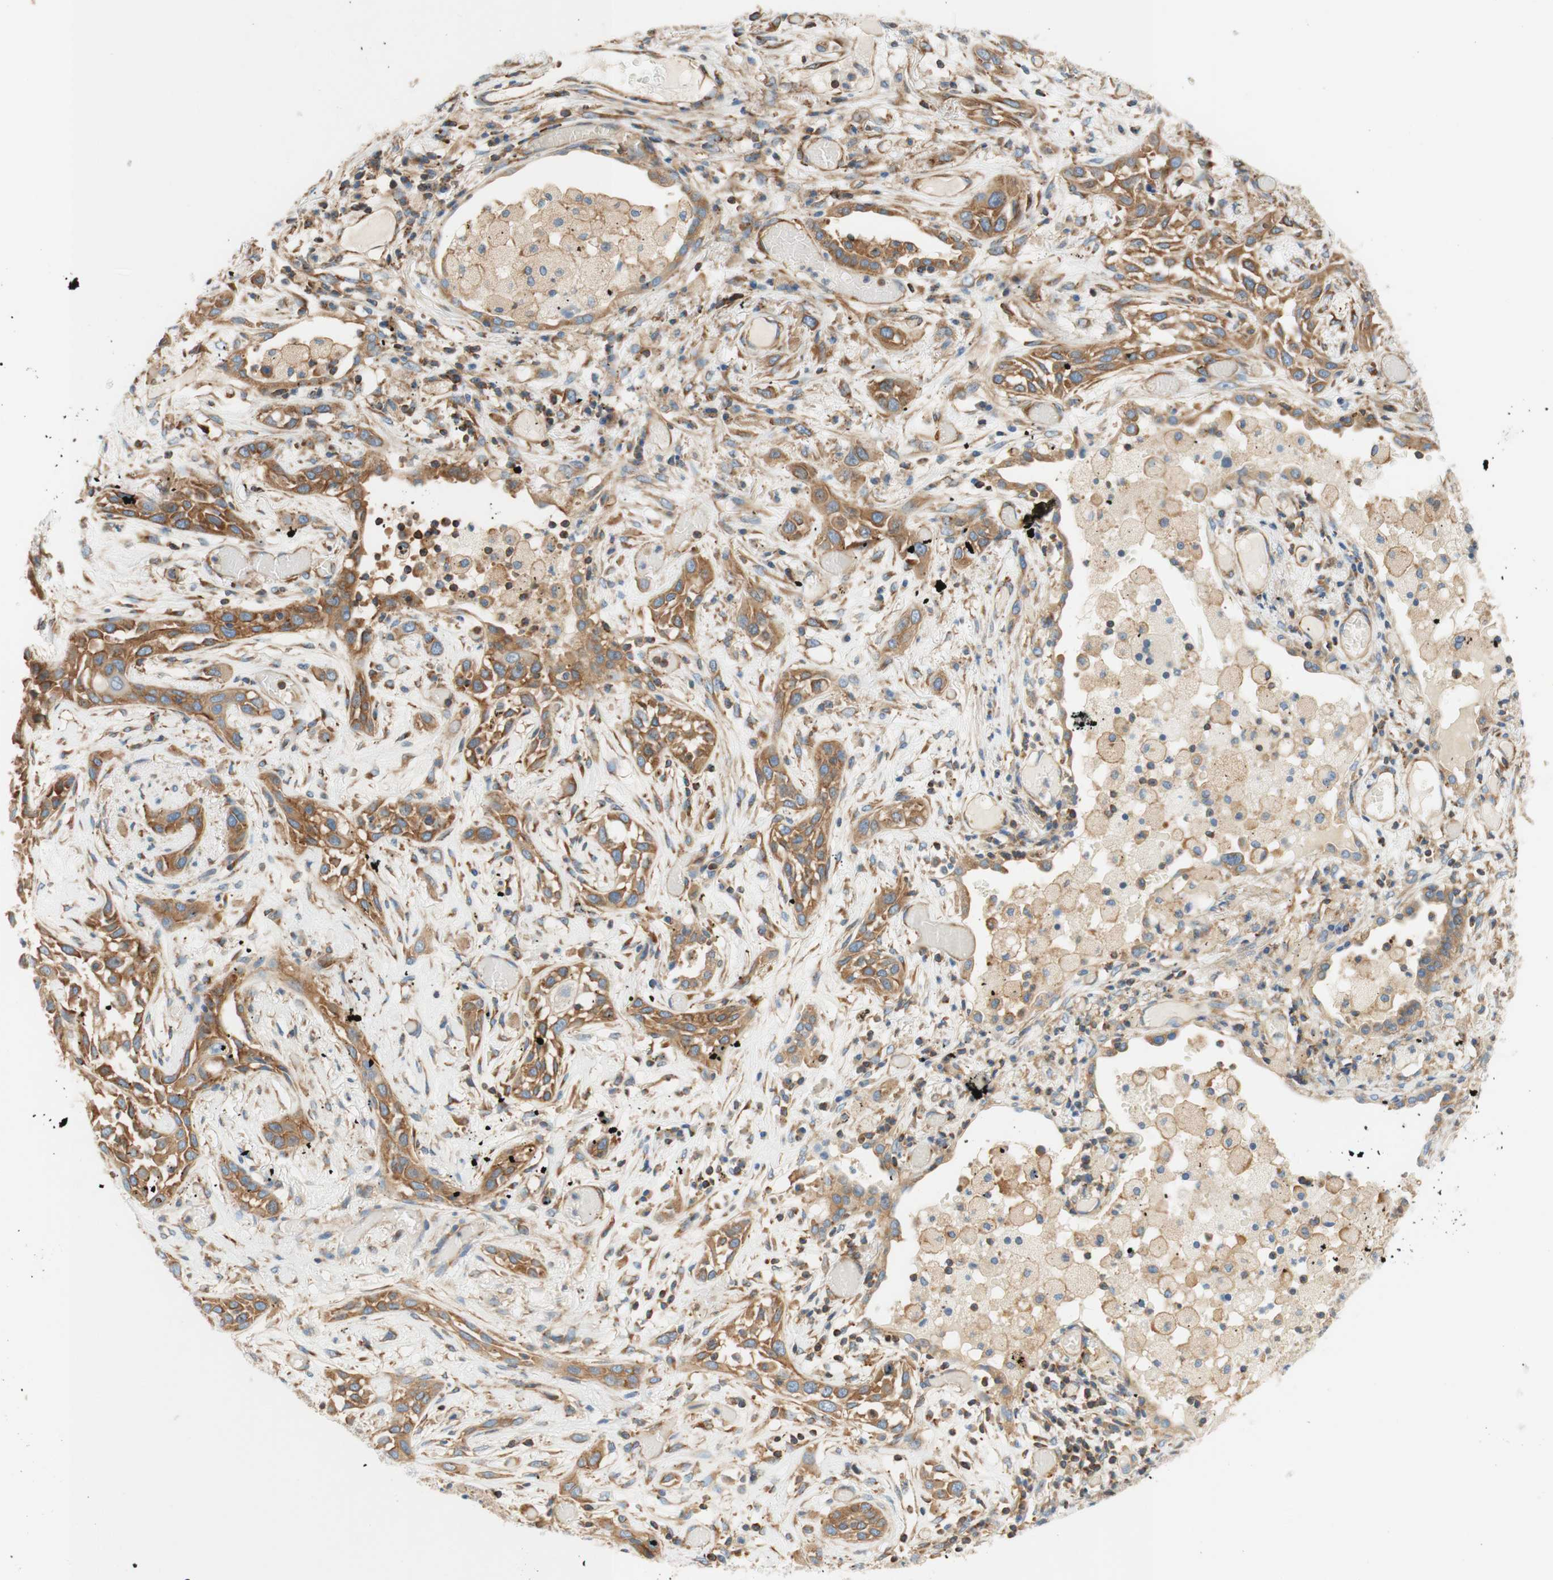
{"staining": {"intensity": "moderate", "quantity": ">75%", "location": "cytoplasmic/membranous"}, "tissue": "lung cancer", "cell_type": "Tumor cells", "image_type": "cancer", "snomed": [{"axis": "morphology", "description": "Squamous cell carcinoma, NOS"}, {"axis": "topography", "description": "Lung"}], "caption": "Protein staining reveals moderate cytoplasmic/membranous positivity in approximately >75% of tumor cells in squamous cell carcinoma (lung). The protein of interest is shown in brown color, while the nuclei are stained blue.", "gene": "VPS26A", "patient": {"sex": "male", "age": 71}}